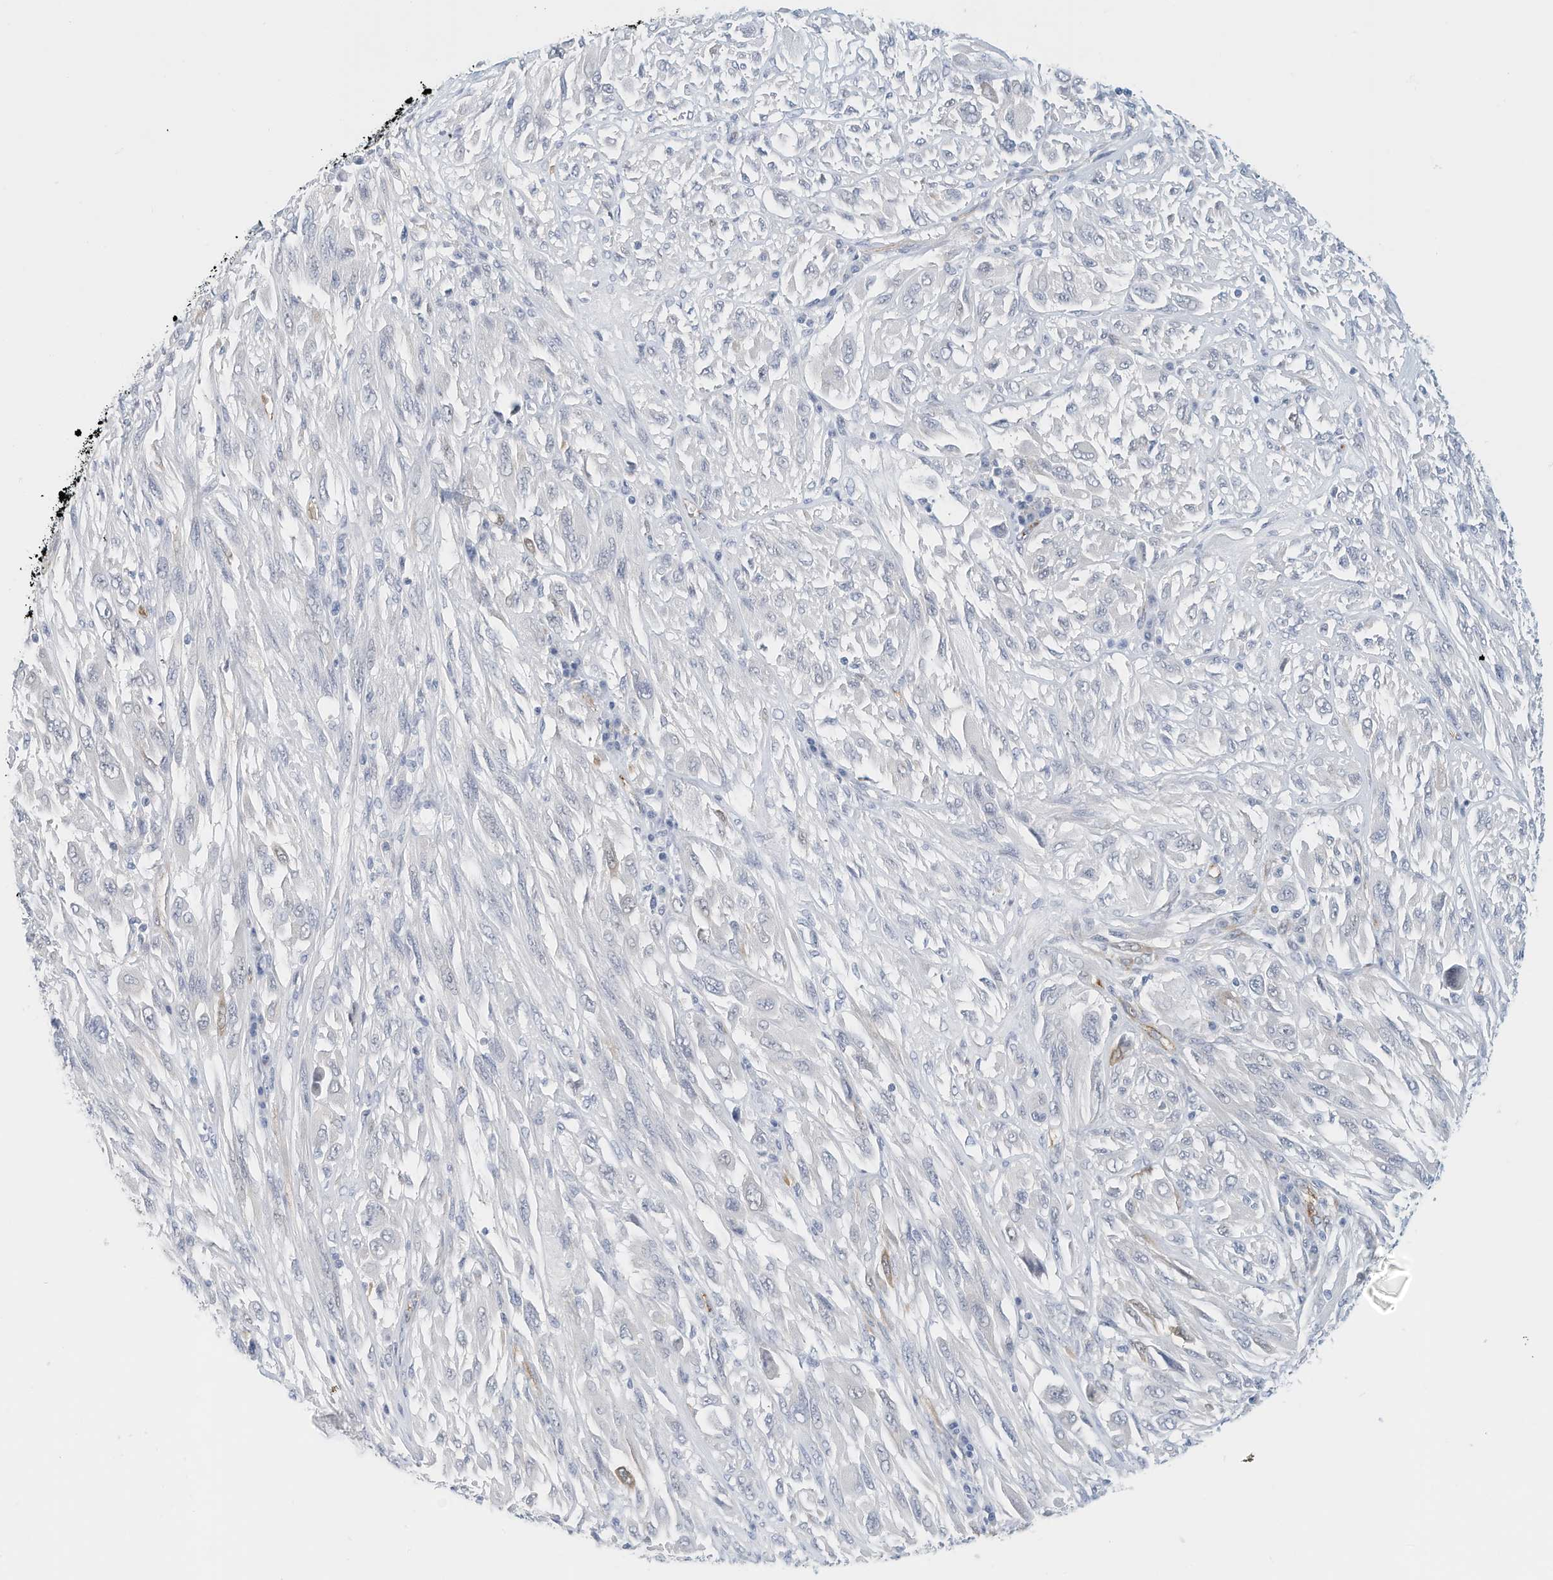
{"staining": {"intensity": "negative", "quantity": "none", "location": "none"}, "tissue": "melanoma", "cell_type": "Tumor cells", "image_type": "cancer", "snomed": [{"axis": "morphology", "description": "Malignant melanoma, NOS"}, {"axis": "topography", "description": "Skin"}], "caption": "The micrograph exhibits no significant expression in tumor cells of malignant melanoma. (Immunohistochemistry, brightfield microscopy, high magnification).", "gene": "ARHGAP28", "patient": {"sex": "female", "age": 91}}